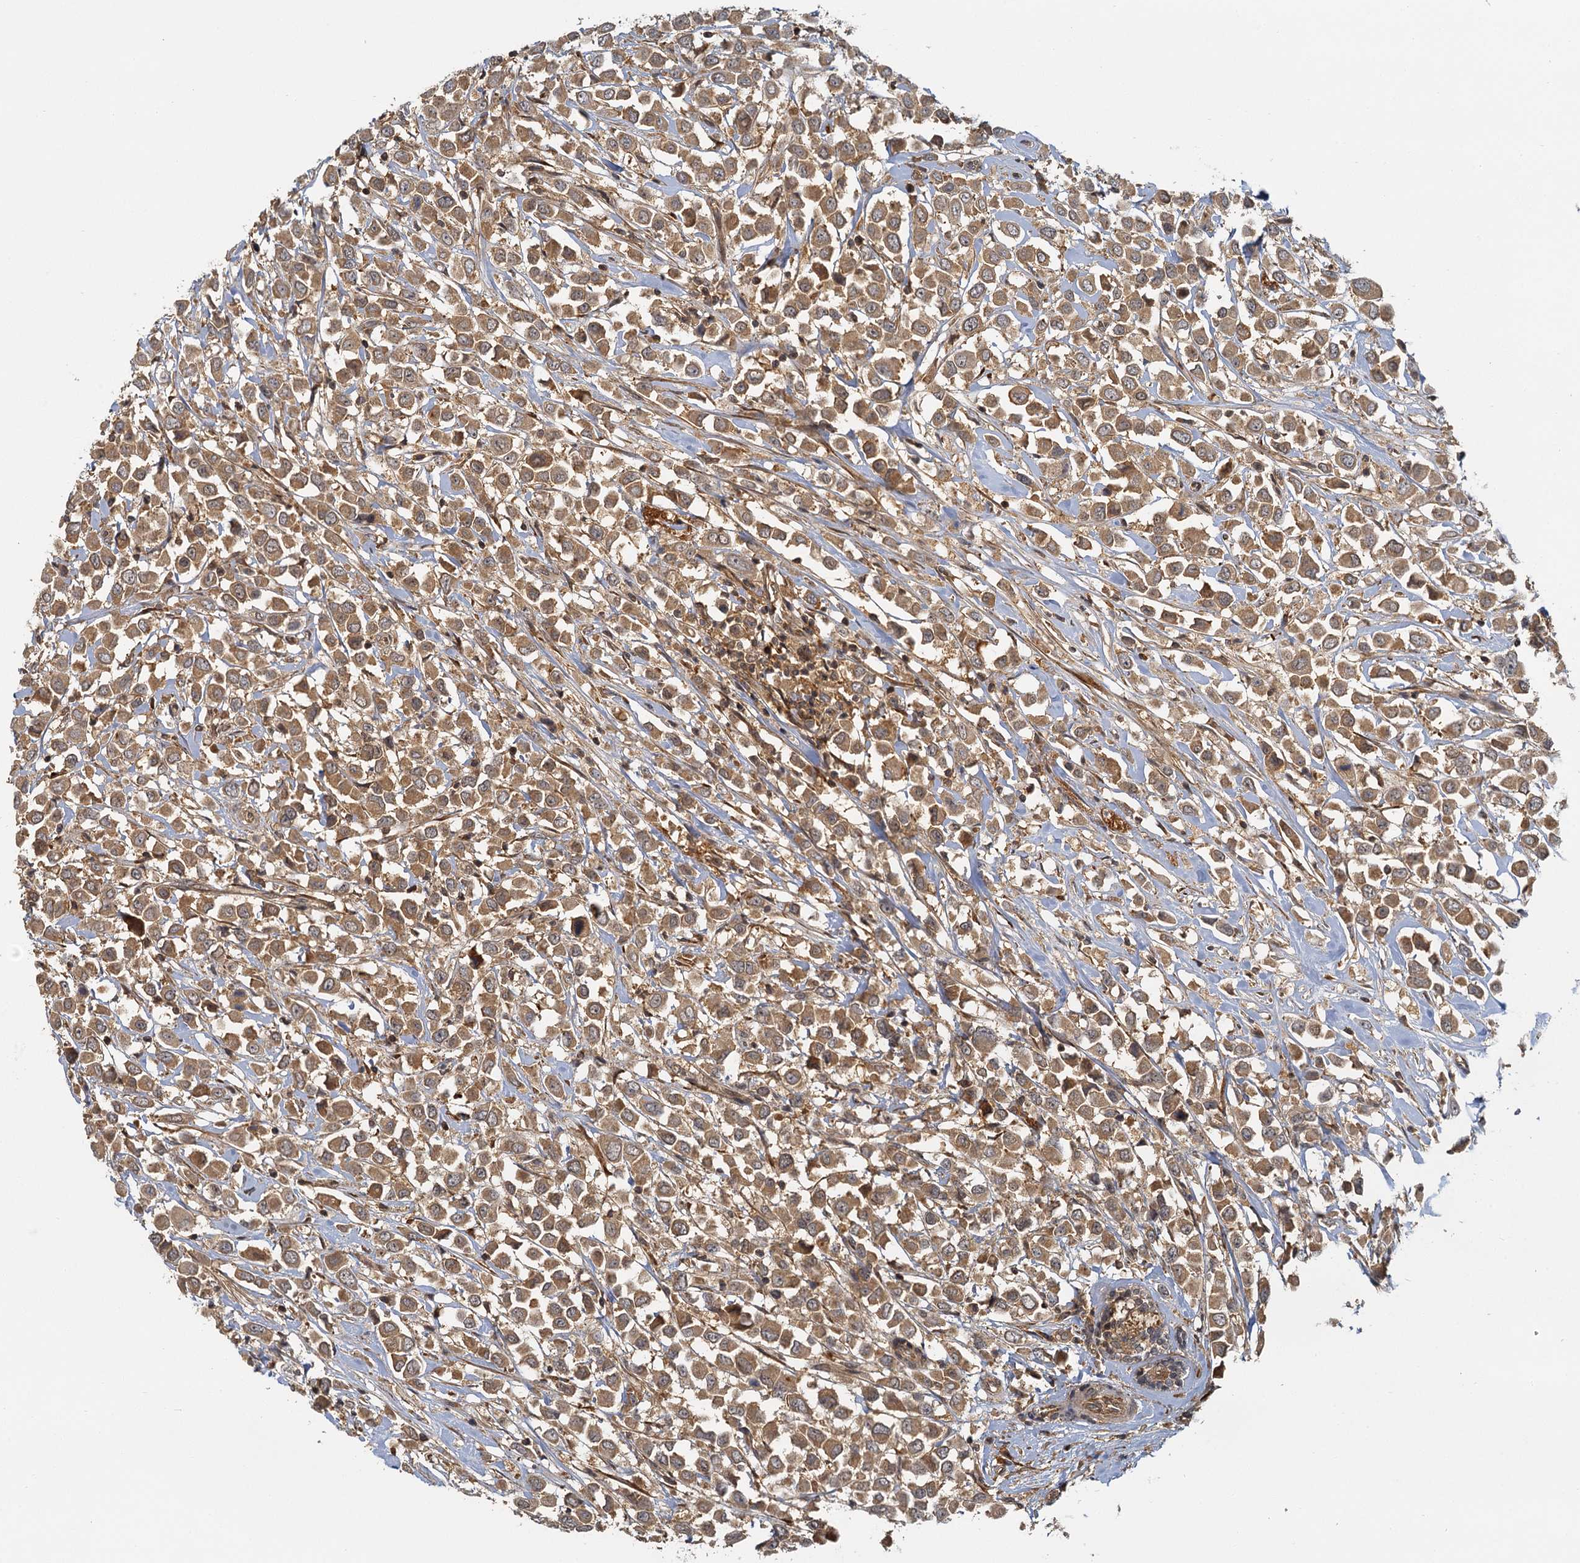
{"staining": {"intensity": "moderate", "quantity": ">75%", "location": "cytoplasmic/membranous"}, "tissue": "breast cancer", "cell_type": "Tumor cells", "image_type": "cancer", "snomed": [{"axis": "morphology", "description": "Duct carcinoma"}, {"axis": "topography", "description": "Breast"}], "caption": "Protein staining of breast cancer tissue displays moderate cytoplasmic/membranous positivity in approximately >75% of tumor cells.", "gene": "ZNF549", "patient": {"sex": "female", "age": 61}}